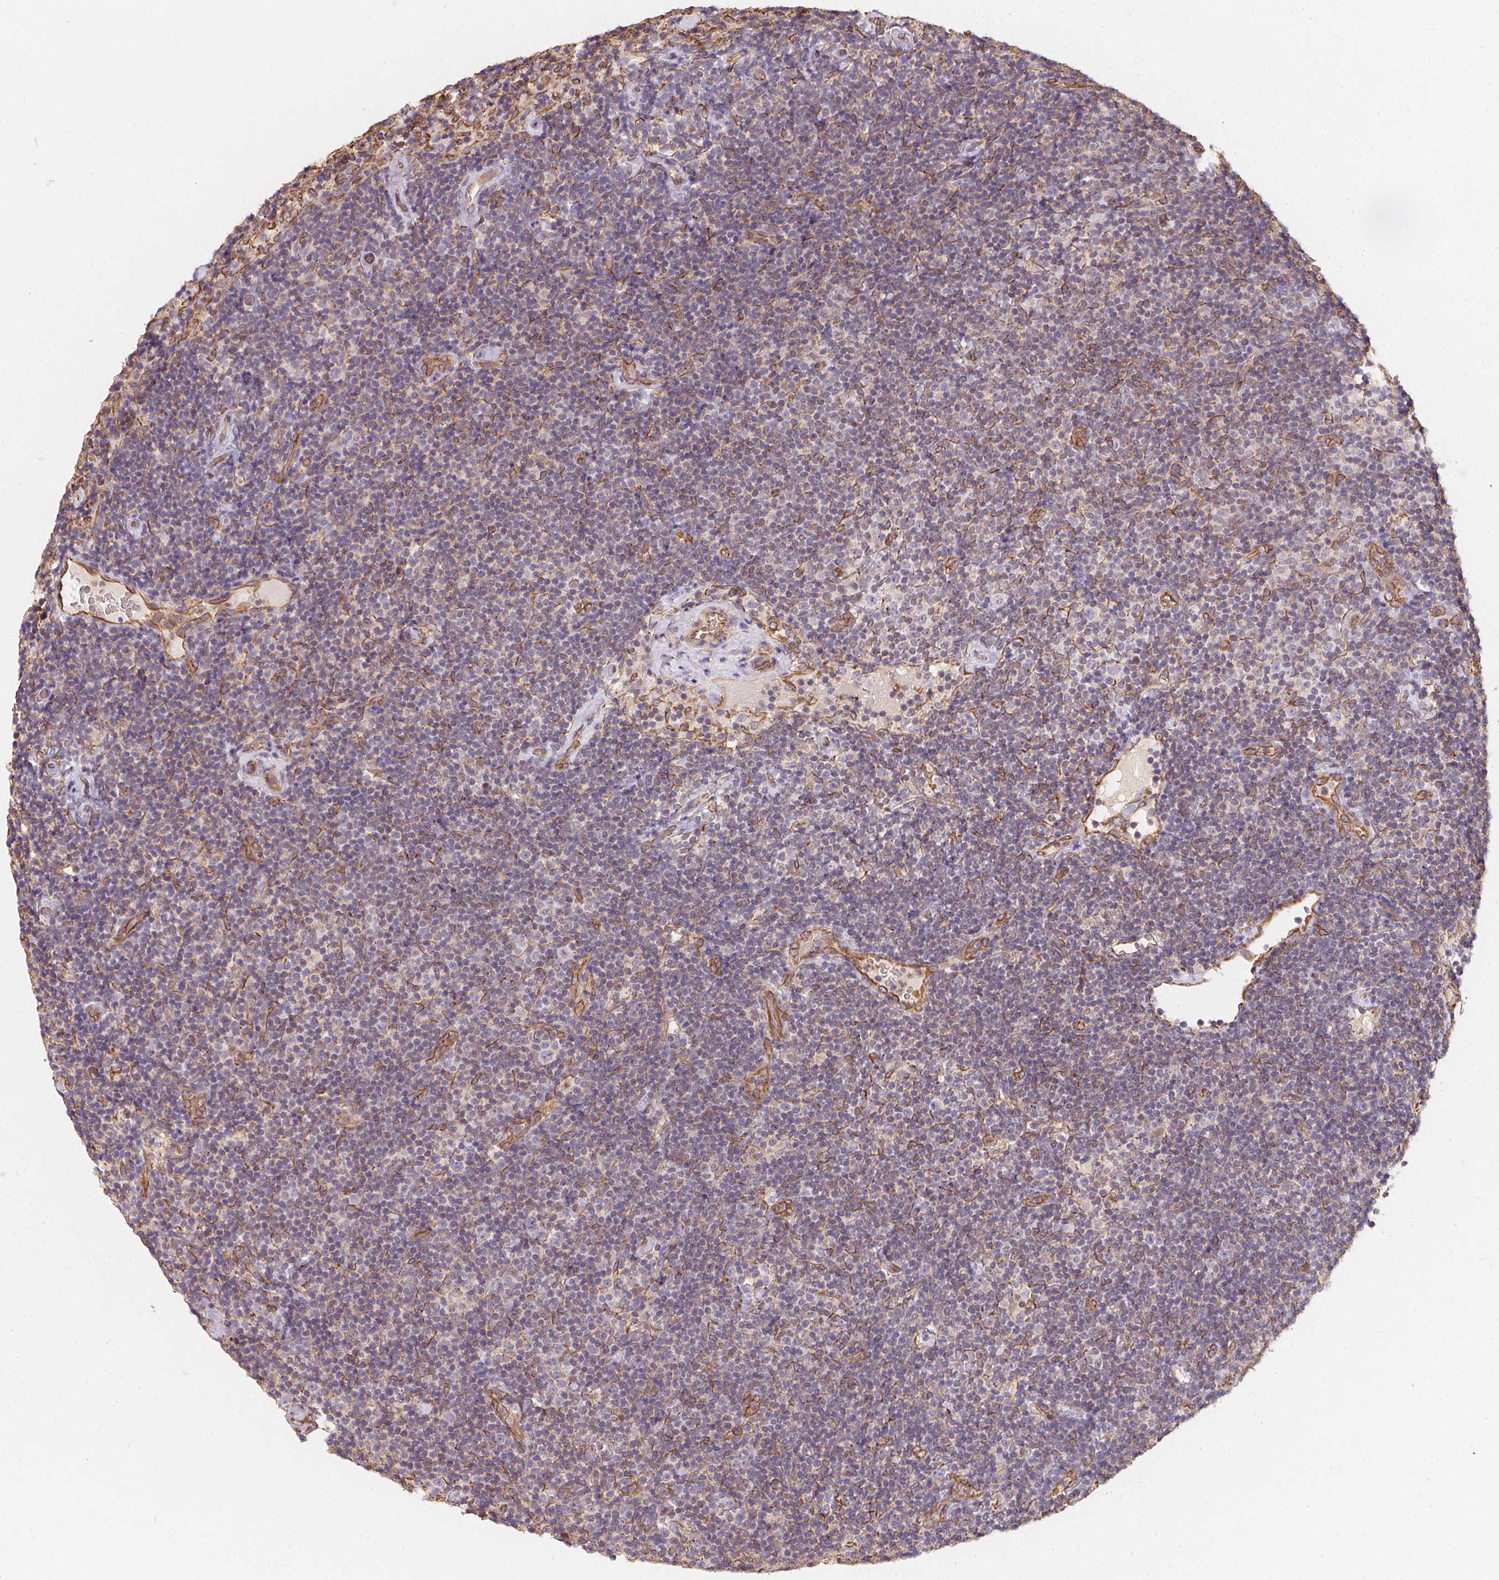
{"staining": {"intensity": "negative", "quantity": "none", "location": "none"}, "tissue": "lymphoma", "cell_type": "Tumor cells", "image_type": "cancer", "snomed": [{"axis": "morphology", "description": "Malignant lymphoma, non-Hodgkin's type, Low grade"}, {"axis": "topography", "description": "Lymph node"}], "caption": "There is no significant staining in tumor cells of malignant lymphoma, non-Hodgkin's type (low-grade). (Stains: DAB (3,3'-diaminobenzidine) IHC with hematoxylin counter stain, Microscopy: brightfield microscopy at high magnification).", "gene": "TBKBP1", "patient": {"sex": "male", "age": 81}}